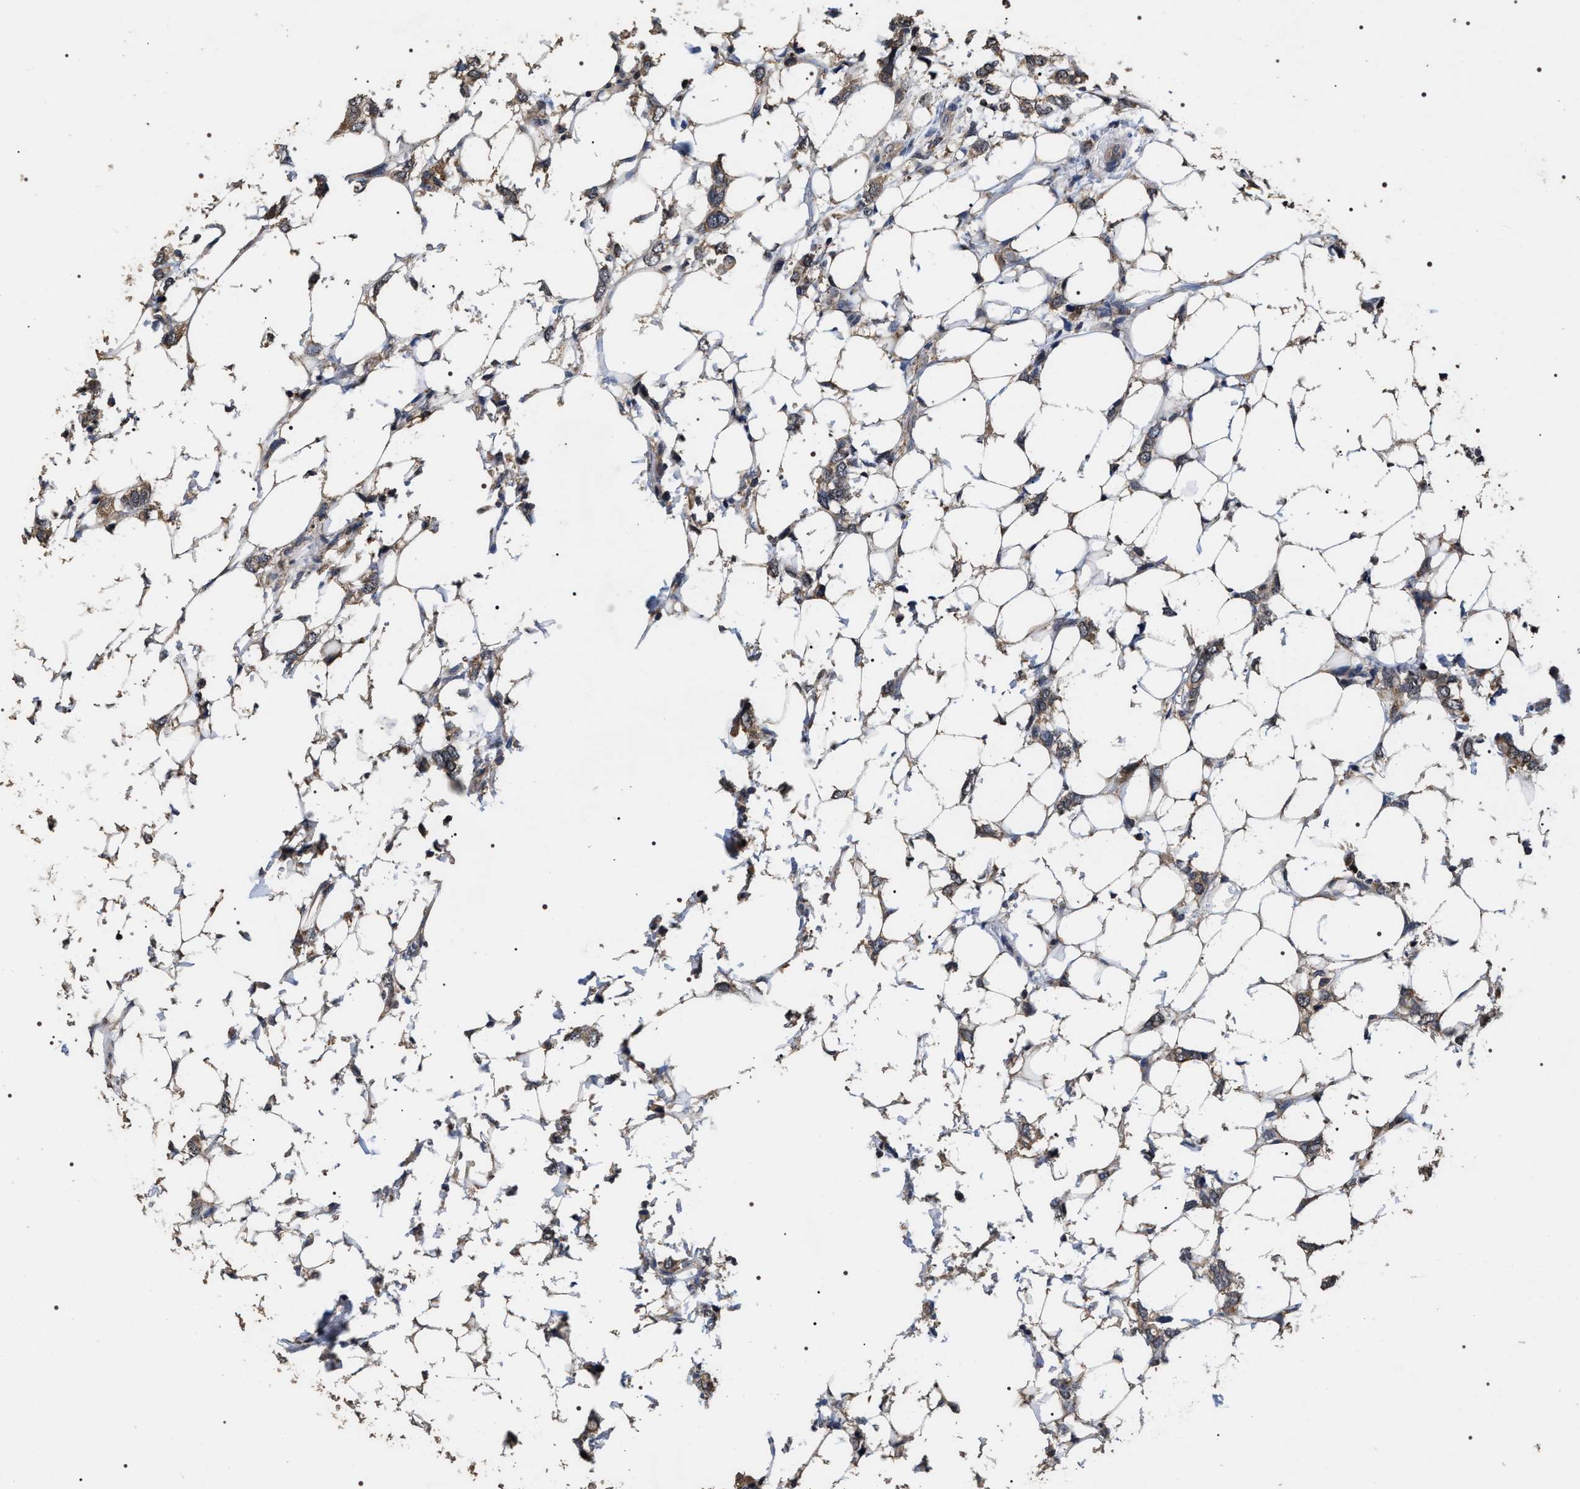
{"staining": {"intensity": "weak", "quantity": ">75%", "location": "cytoplasmic/membranous"}, "tissue": "breast cancer", "cell_type": "Tumor cells", "image_type": "cancer", "snomed": [{"axis": "morphology", "description": "Normal tissue, NOS"}, {"axis": "morphology", "description": "Lobular carcinoma"}, {"axis": "topography", "description": "Breast"}], "caption": "Immunohistochemical staining of human lobular carcinoma (breast) shows weak cytoplasmic/membranous protein expression in about >75% of tumor cells.", "gene": "UPF3A", "patient": {"sex": "female", "age": 47}}